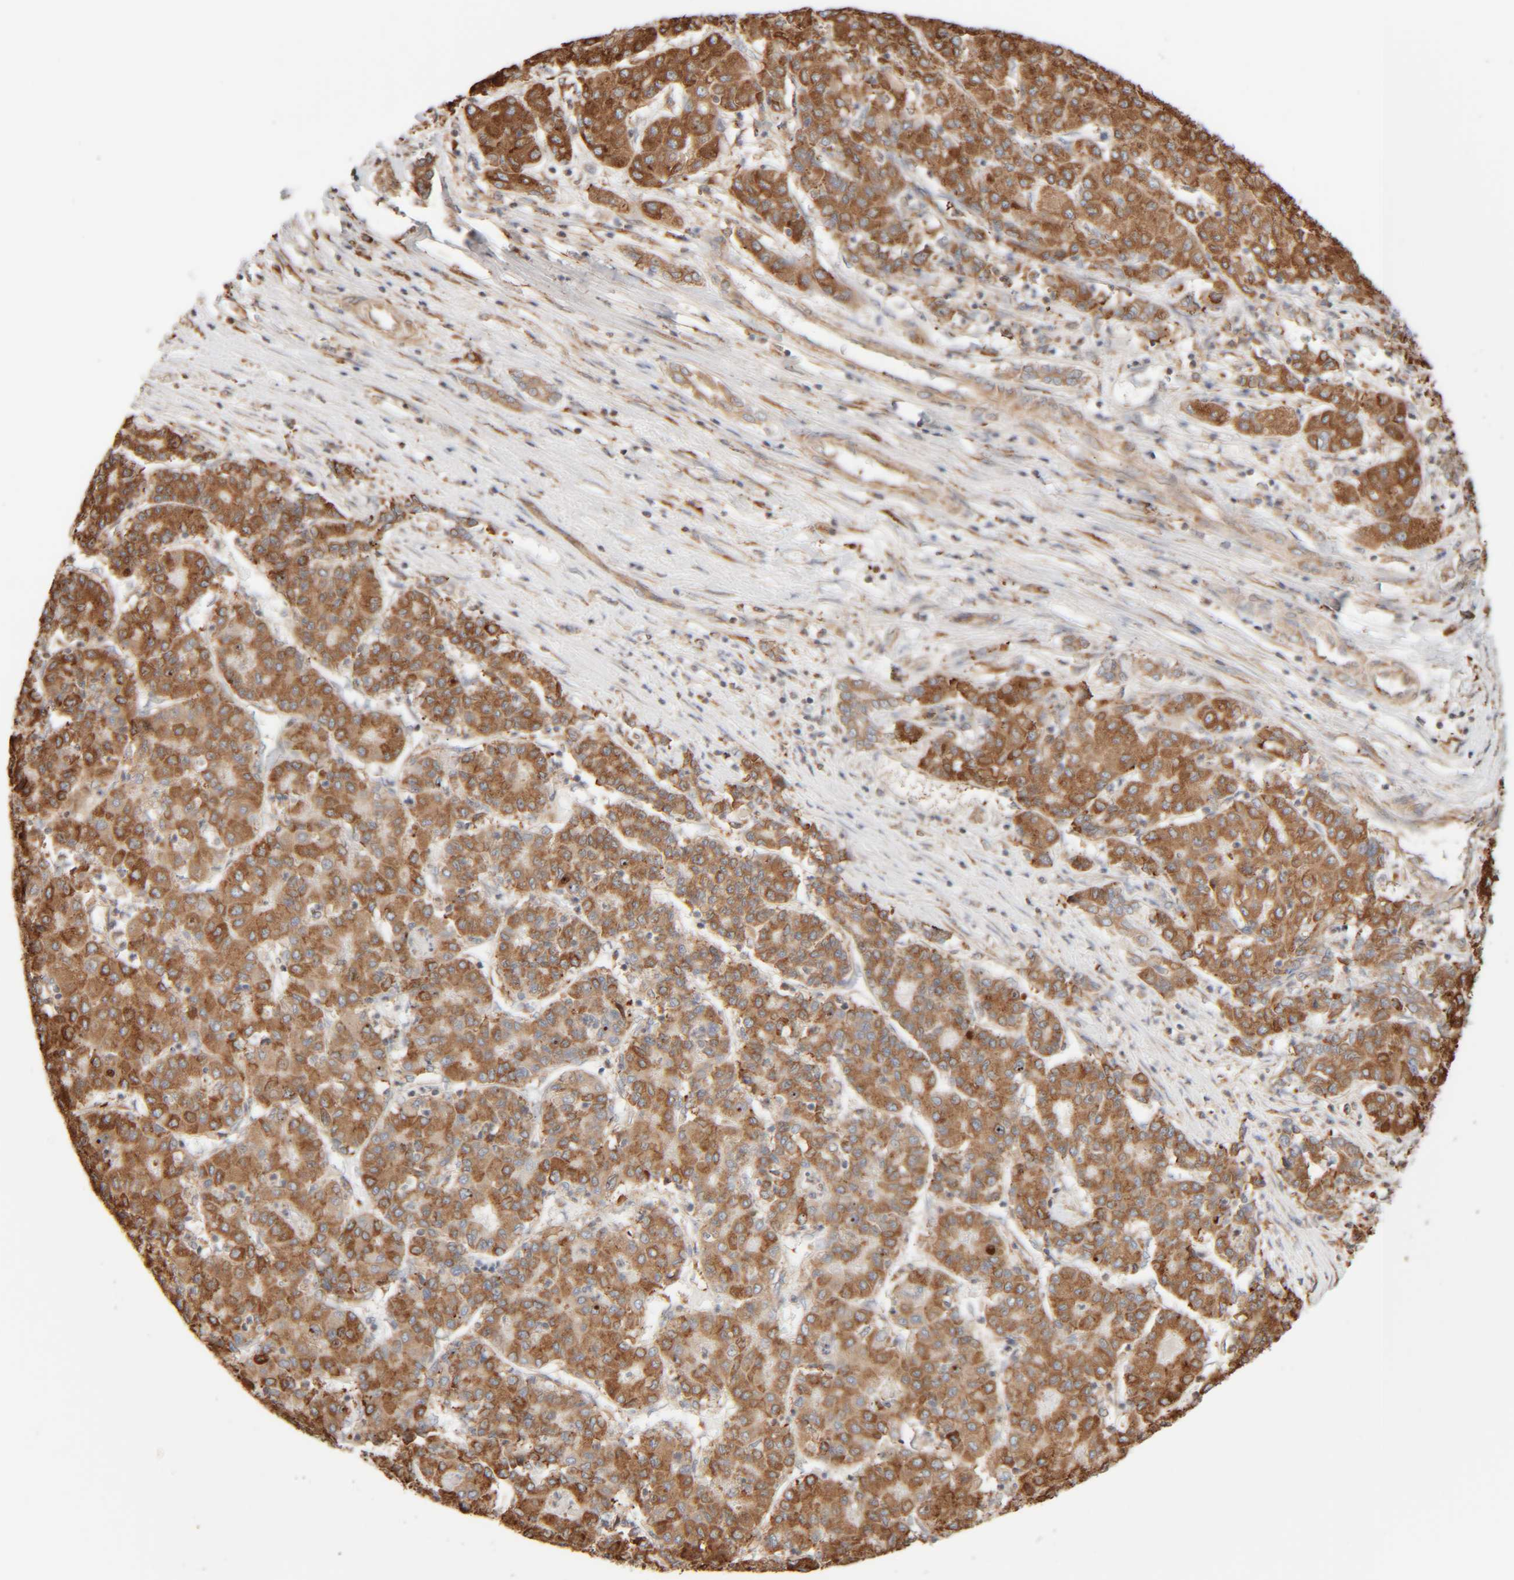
{"staining": {"intensity": "moderate", "quantity": ">75%", "location": "cytoplasmic/membranous"}, "tissue": "liver cancer", "cell_type": "Tumor cells", "image_type": "cancer", "snomed": [{"axis": "morphology", "description": "Carcinoma, Hepatocellular, NOS"}, {"axis": "topography", "description": "Liver"}], "caption": "Human liver hepatocellular carcinoma stained with a protein marker exhibits moderate staining in tumor cells.", "gene": "INTS1", "patient": {"sex": "male", "age": 65}}